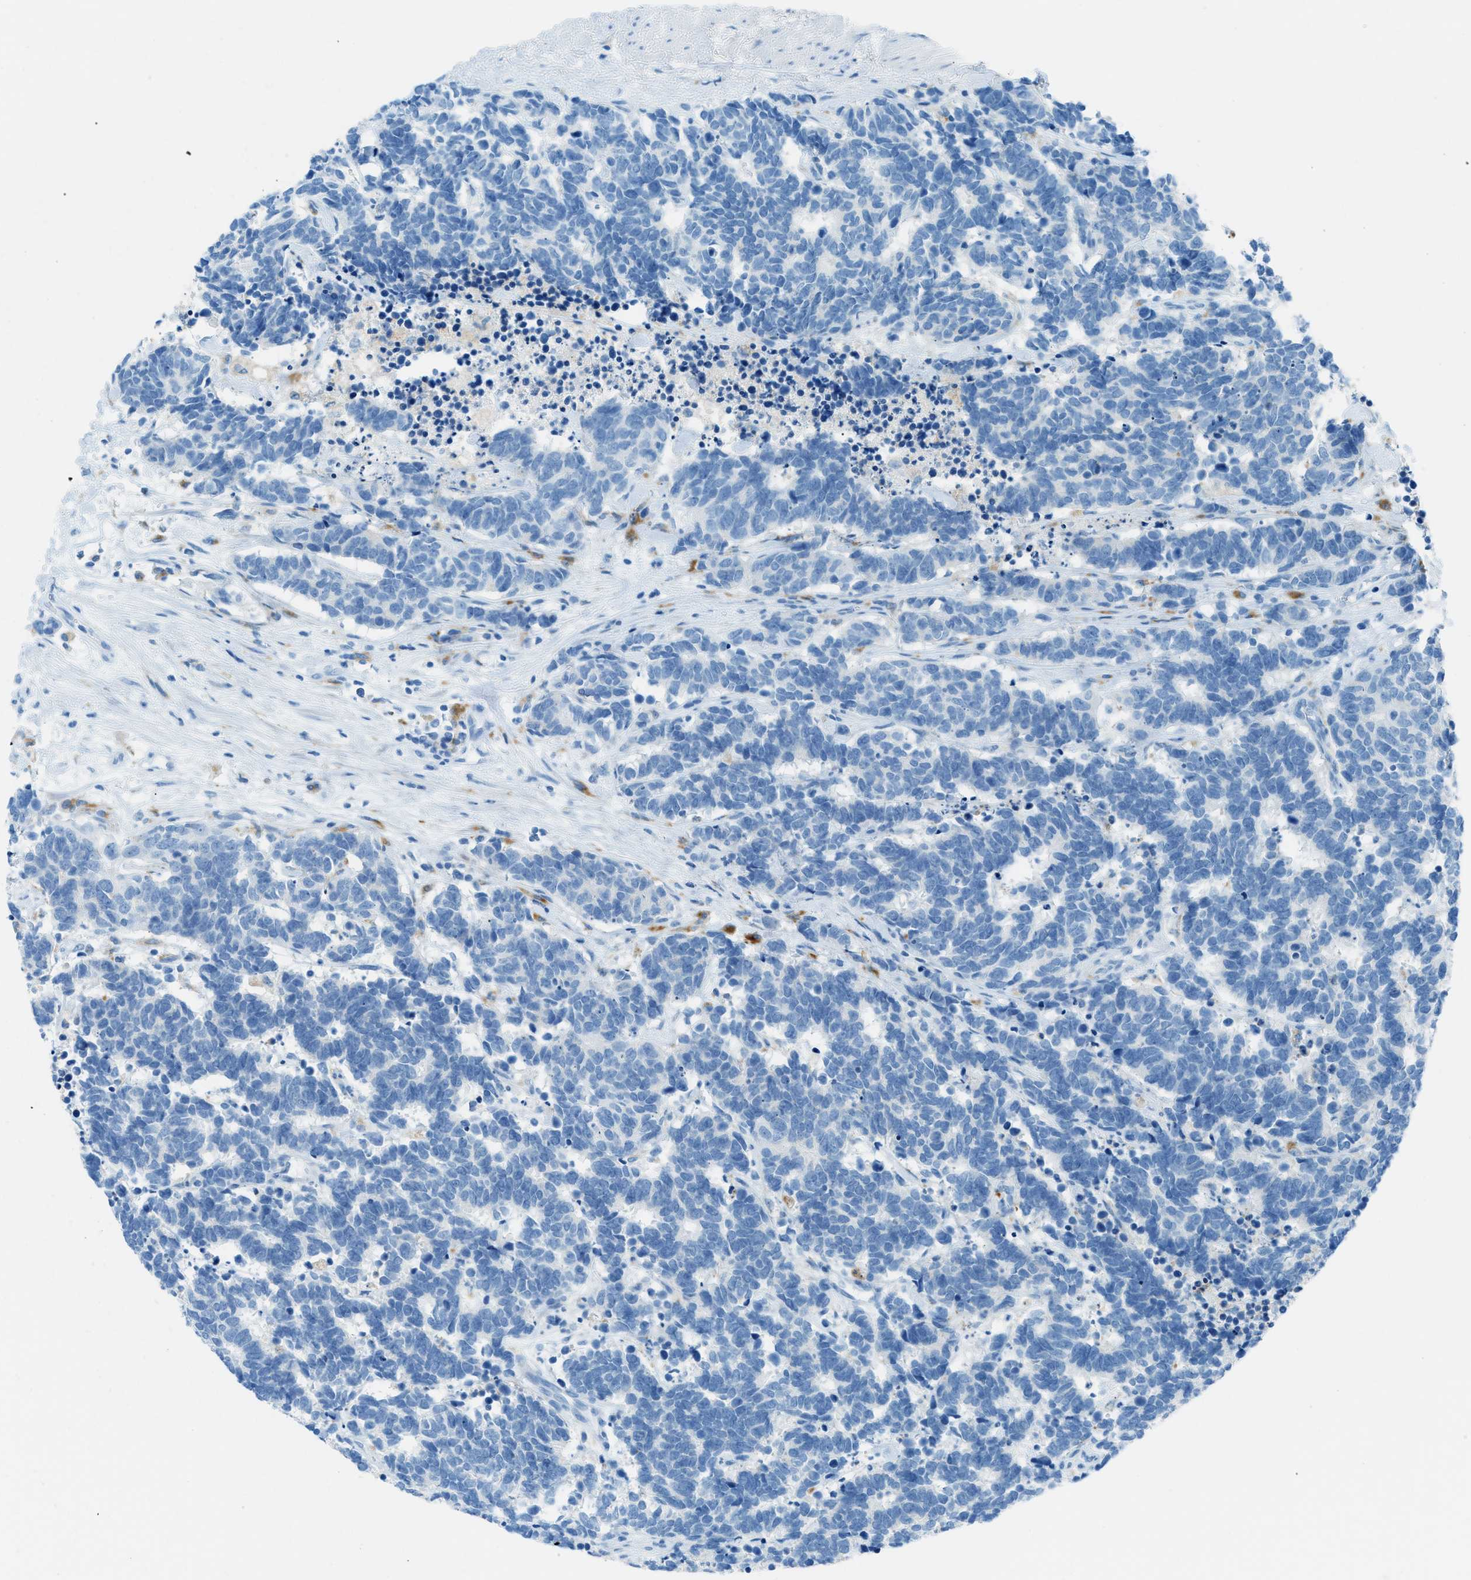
{"staining": {"intensity": "negative", "quantity": "none", "location": "none"}, "tissue": "carcinoid", "cell_type": "Tumor cells", "image_type": "cancer", "snomed": [{"axis": "morphology", "description": "Carcinoma, NOS"}, {"axis": "morphology", "description": "Carcinoid, malignant, NOS"}, {"axis": "topography", "description": "Urinary bladder"}], "caption": "Tumor cells are negative for brown protein staining in carcinoid. The staining is performed using DAB (3,3'-diaminobenzidine) brown chromogen with nuclei counter-stained in using hematoxylin.", "gene": "C21orf62", "patient": {"sex": "male", "age": 57}}